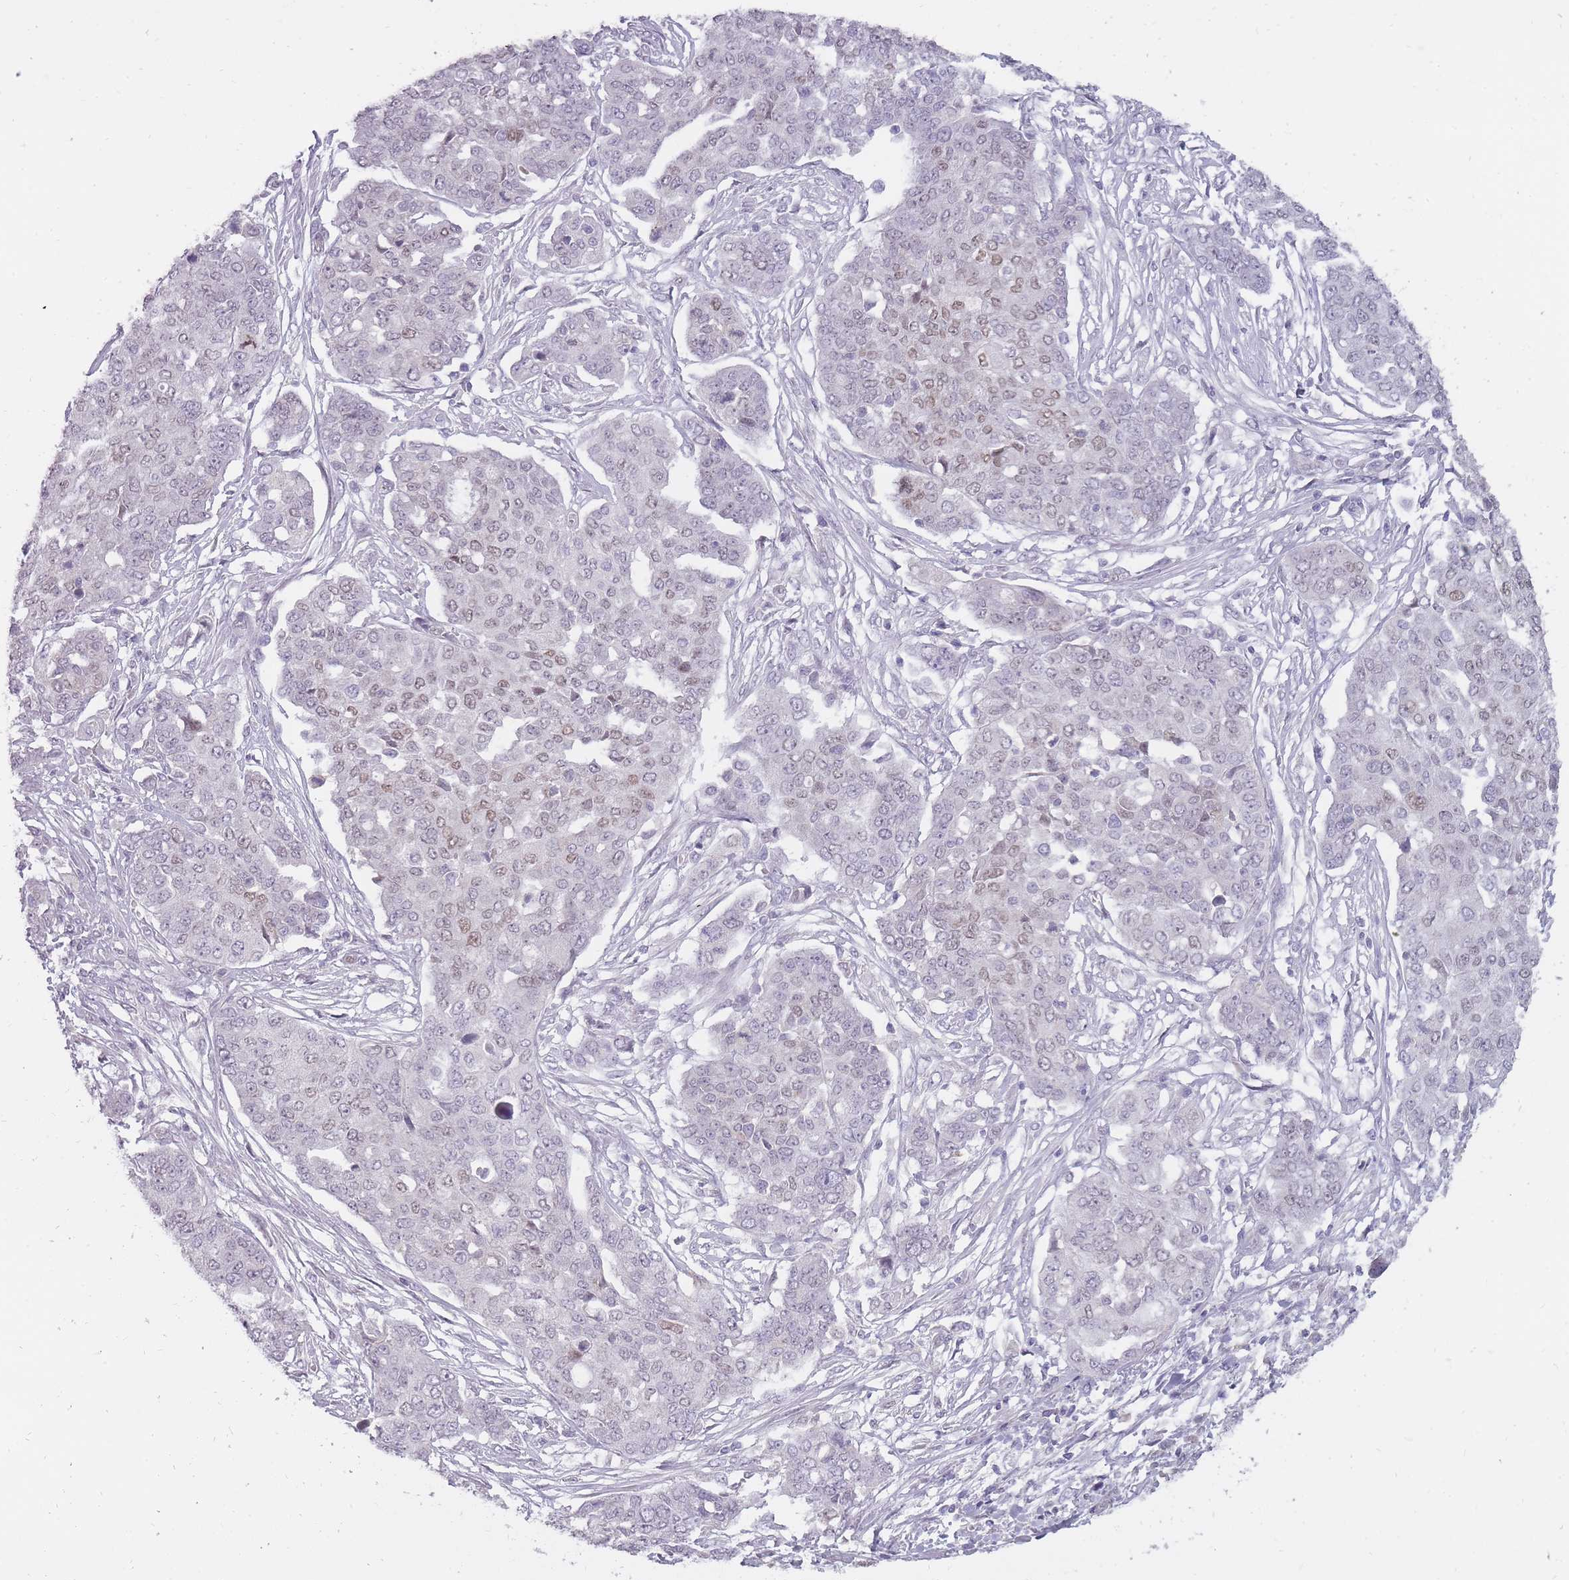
{"staining": {"intensity": "weak", "quantity": "25%-75%", "location": "nuclear"}, "tissue": "ovarian cancer", "cell_type": "Tumor cells", "image_type": "cancer", "snomed": [{"axis": "morphology", "description": "Cystadenocarcinoma, serous, NOS"}, {"axis": "topography", "description": "Soft tissue"}, {"axis": "topography", "description": "Ovary"}], "caption": "Protein staining reveals weak nuclear staining in about 25%-75% of tumor cells in ovarian serous cystadenocarcinoma.", "gene": "POMZP3", "patient": {"sex": "female", "age": 57}}